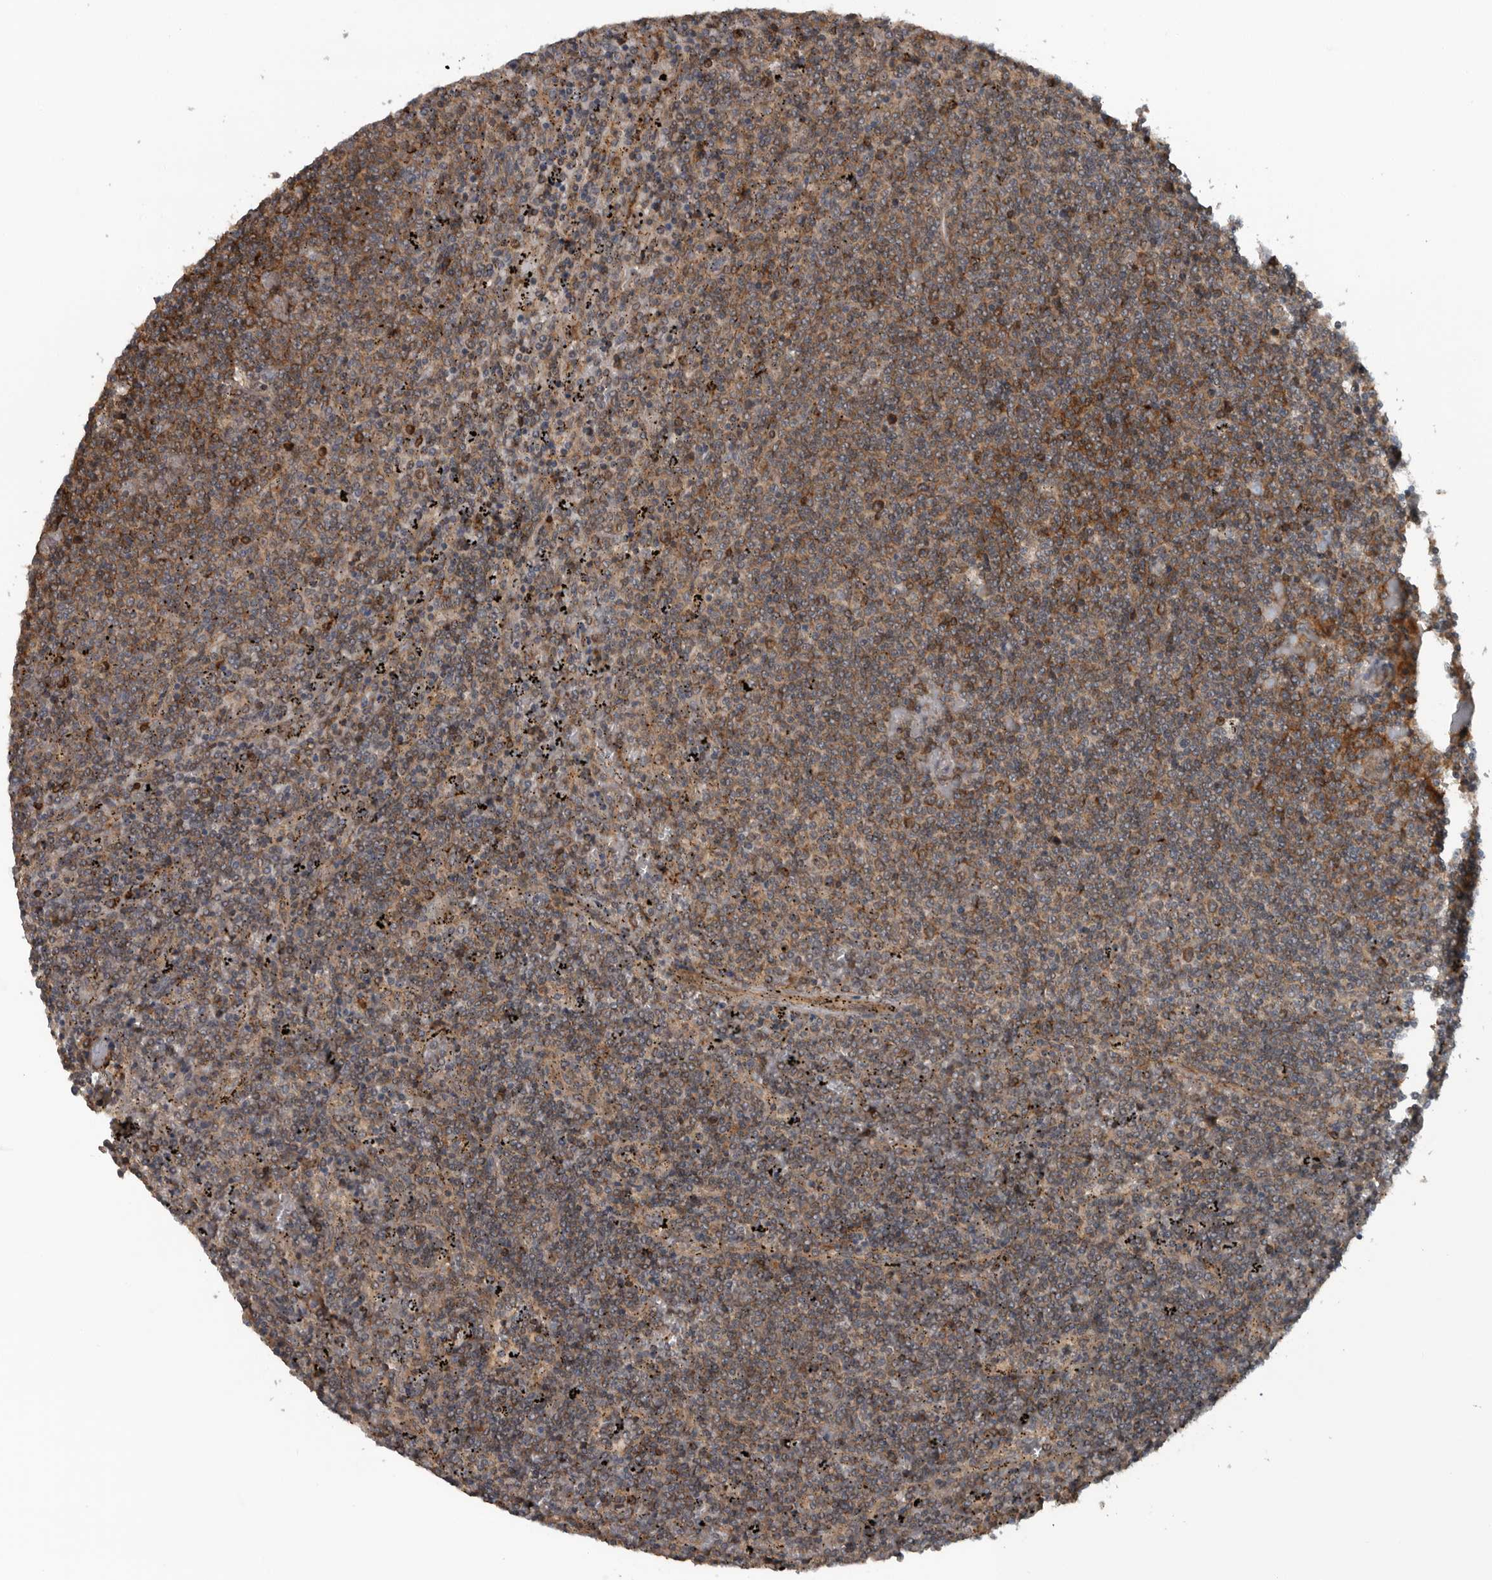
{"staining": {"intensity": "moderate", "quantity": ">75%", "location": "cytoplasmic/membranous"}, "tissue": "lymphoma", "cell_type": "Tumor cells", "image_type": "cancer", "snomed": [{"axis": "morphology", "description": "Malignant lymphoma, non-Hodgkin's type, Low grade"}, {"axis": "topography", "description": "Spleen"}], "caption": "Human malignant lymphoma, non-Hodgkin's type (low-grade) stained with a protein marker demonstrates moderate staining in tumor cells.", "gene": "AMFR", "patient": {"sex": "female", "age": 50}}